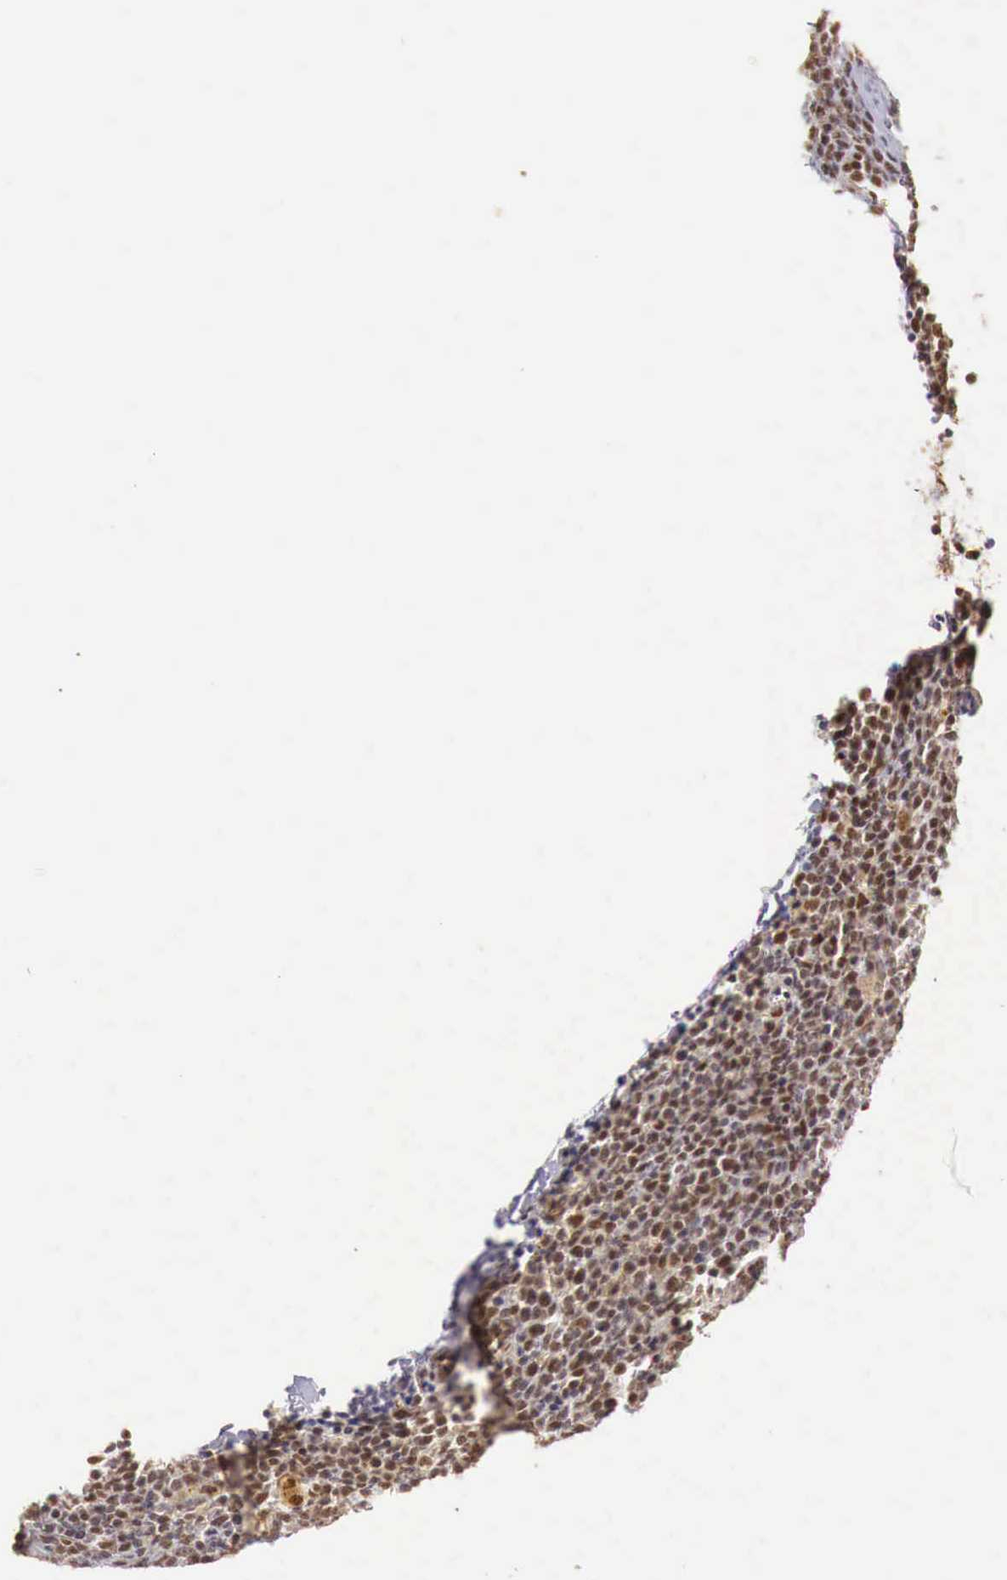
{"staining": {"intensity": "strong", "quantity": ">75%", "location": "cytoplasmic/membranous,nuclear"}, "tissue": "lymphoma", "cell_type": "Tumor cells", "image_type": "cancer", "snomed": [{"axis": "morphology", "description": "Malignant lymphoma, non-Hodgkin's type, Low grade"}, {"axis": "topography", "description": "Lymph node"}], "caption": "Immunohistochemistry (IHC) micrograph of neoplastic tissue: human lymphoma stained using IHC demonstrates high levels of strong protein expression localized specifically in the cytoplasmic/membranous and nuclear of tumor cells, appearing as a cytoplasmic/membranous and nuclear brown color.", "gene": "GPKOW", "patient": {"sex": "male", "age": 50}}